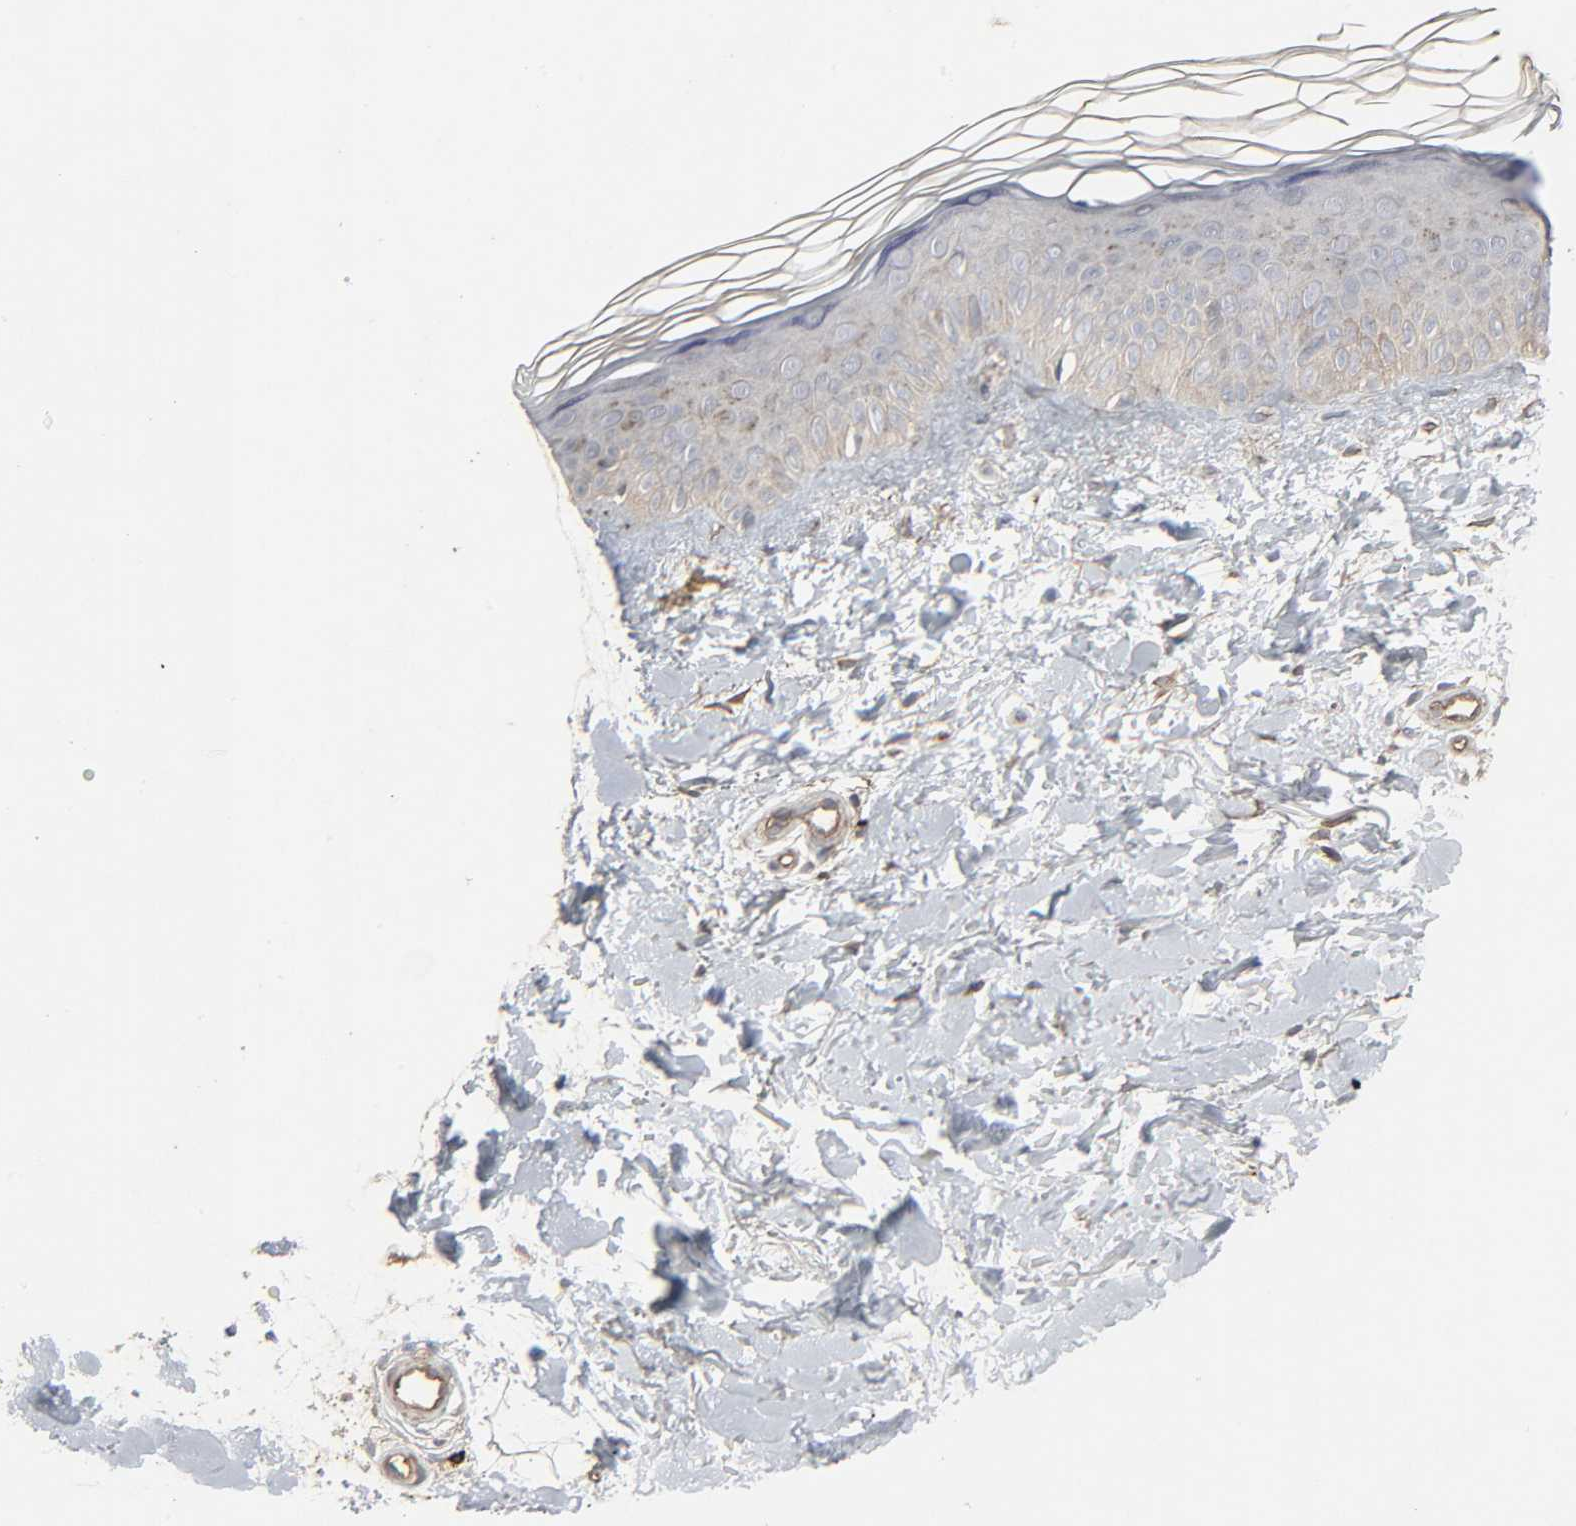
{"staining": {"intensity": "weak", "quantity": ">75%", "location": "cytoplasmic/membranous"}, "tissue": "skin", "cell_type": "Fibroblasts", "image_type": "normal", "snomed": [{"axis": "morphology", "description": "Normal tissue, NOS"}, {"axis": "topography", "description": "Skin"}], "caption": "An image of human skin stained for a protein displays weak cytoplasmic/membranous brown staining in fibroblasts.", "gene": "ADCY4", "patient": {"sex": "female", "age": 19}}